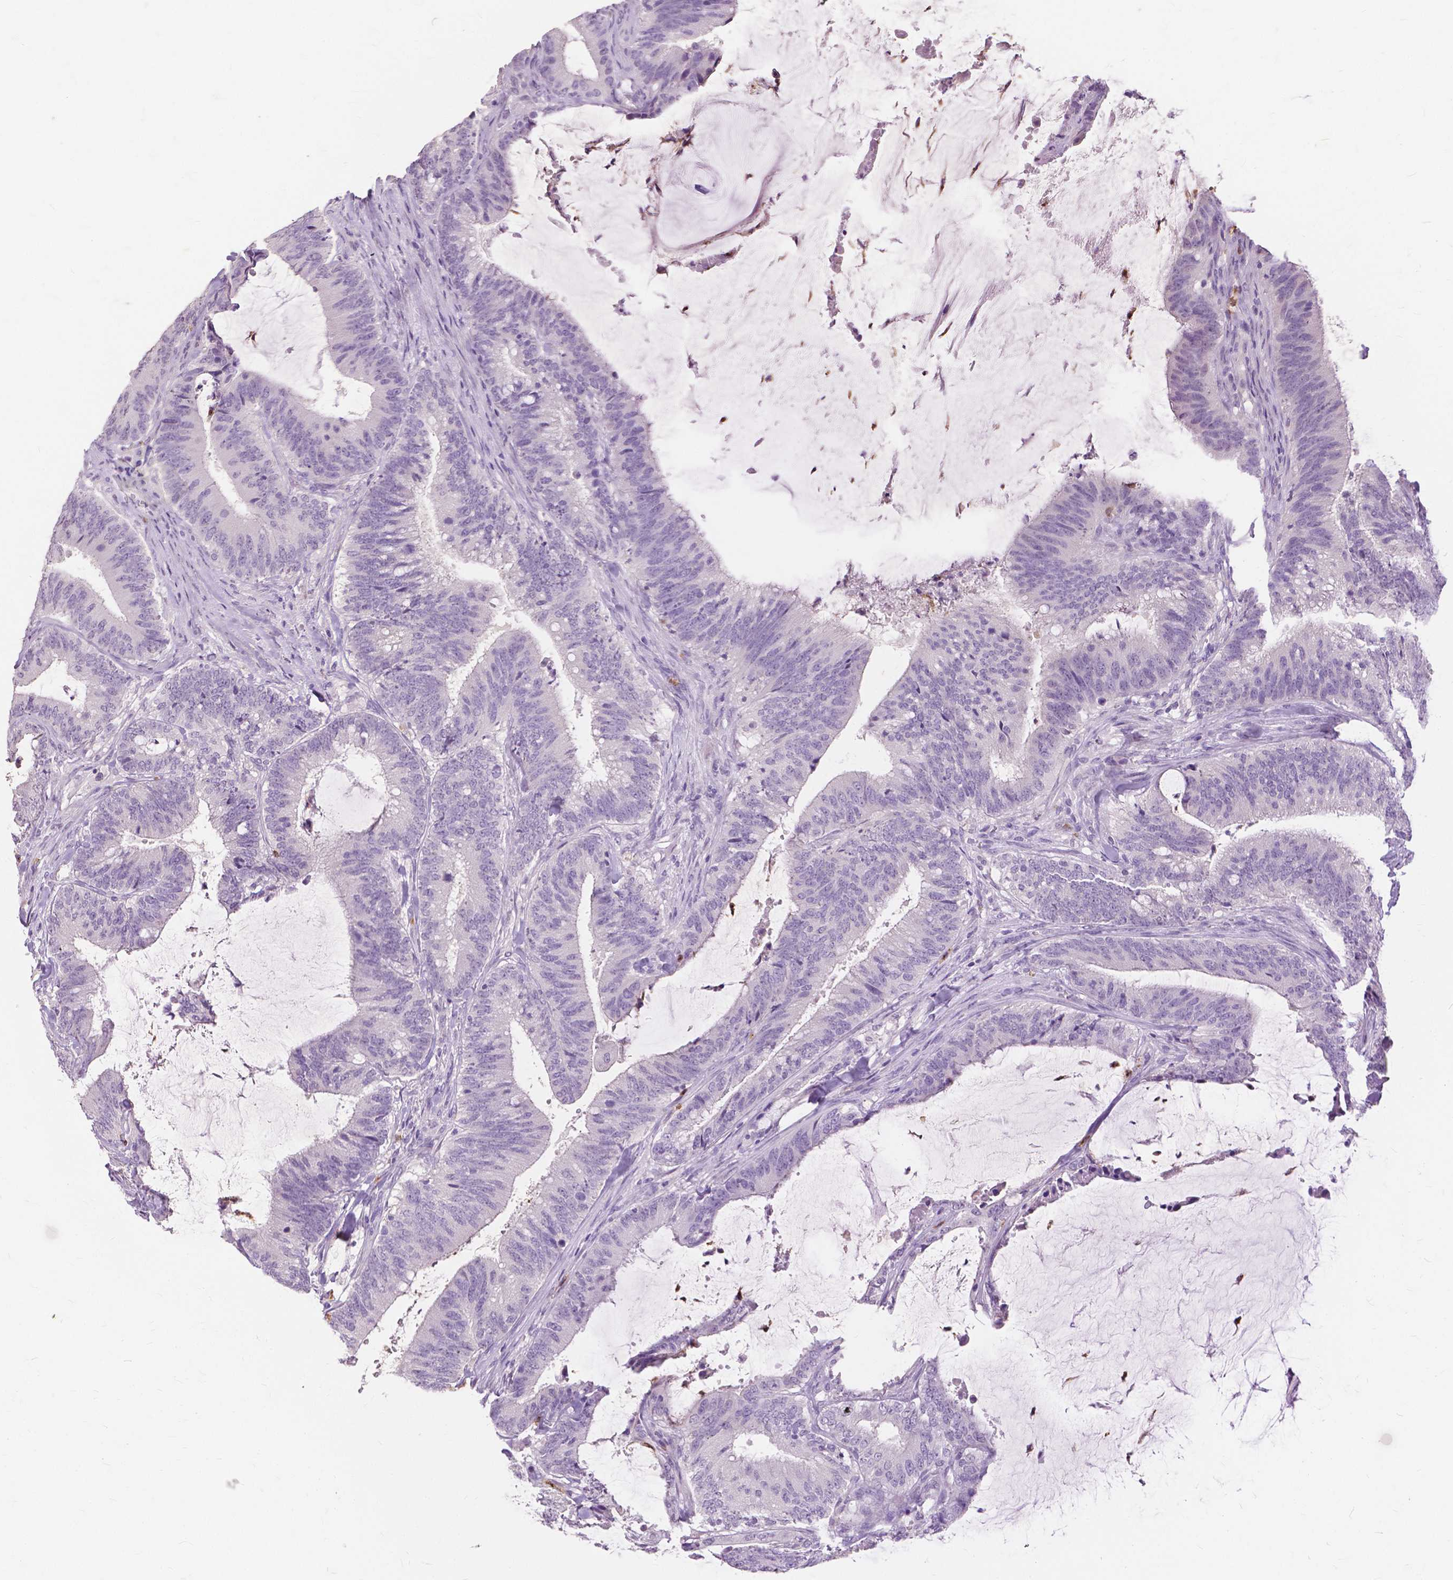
{"staining": {"intensity": "negative", "quantity": "none", "location": "none"}, "tissue": "colorectal cancer", "cell_type": "Tumor cells", "image_type": "cancer", "snomed": [{"axis": "morphology", "description": "Adenocarcinoma, NOS"}, {"axis": "topography", "description": "Colon"}], "caption": "An immunohistochemistry (IHC) histopathology image of adenocarcinoma (colorectal) is shown. There is no staining in tumor cells of adenocarcinoma (colorectal).", "gene": "CXCR2", "patient": {"sex": "female", "age": 43}}